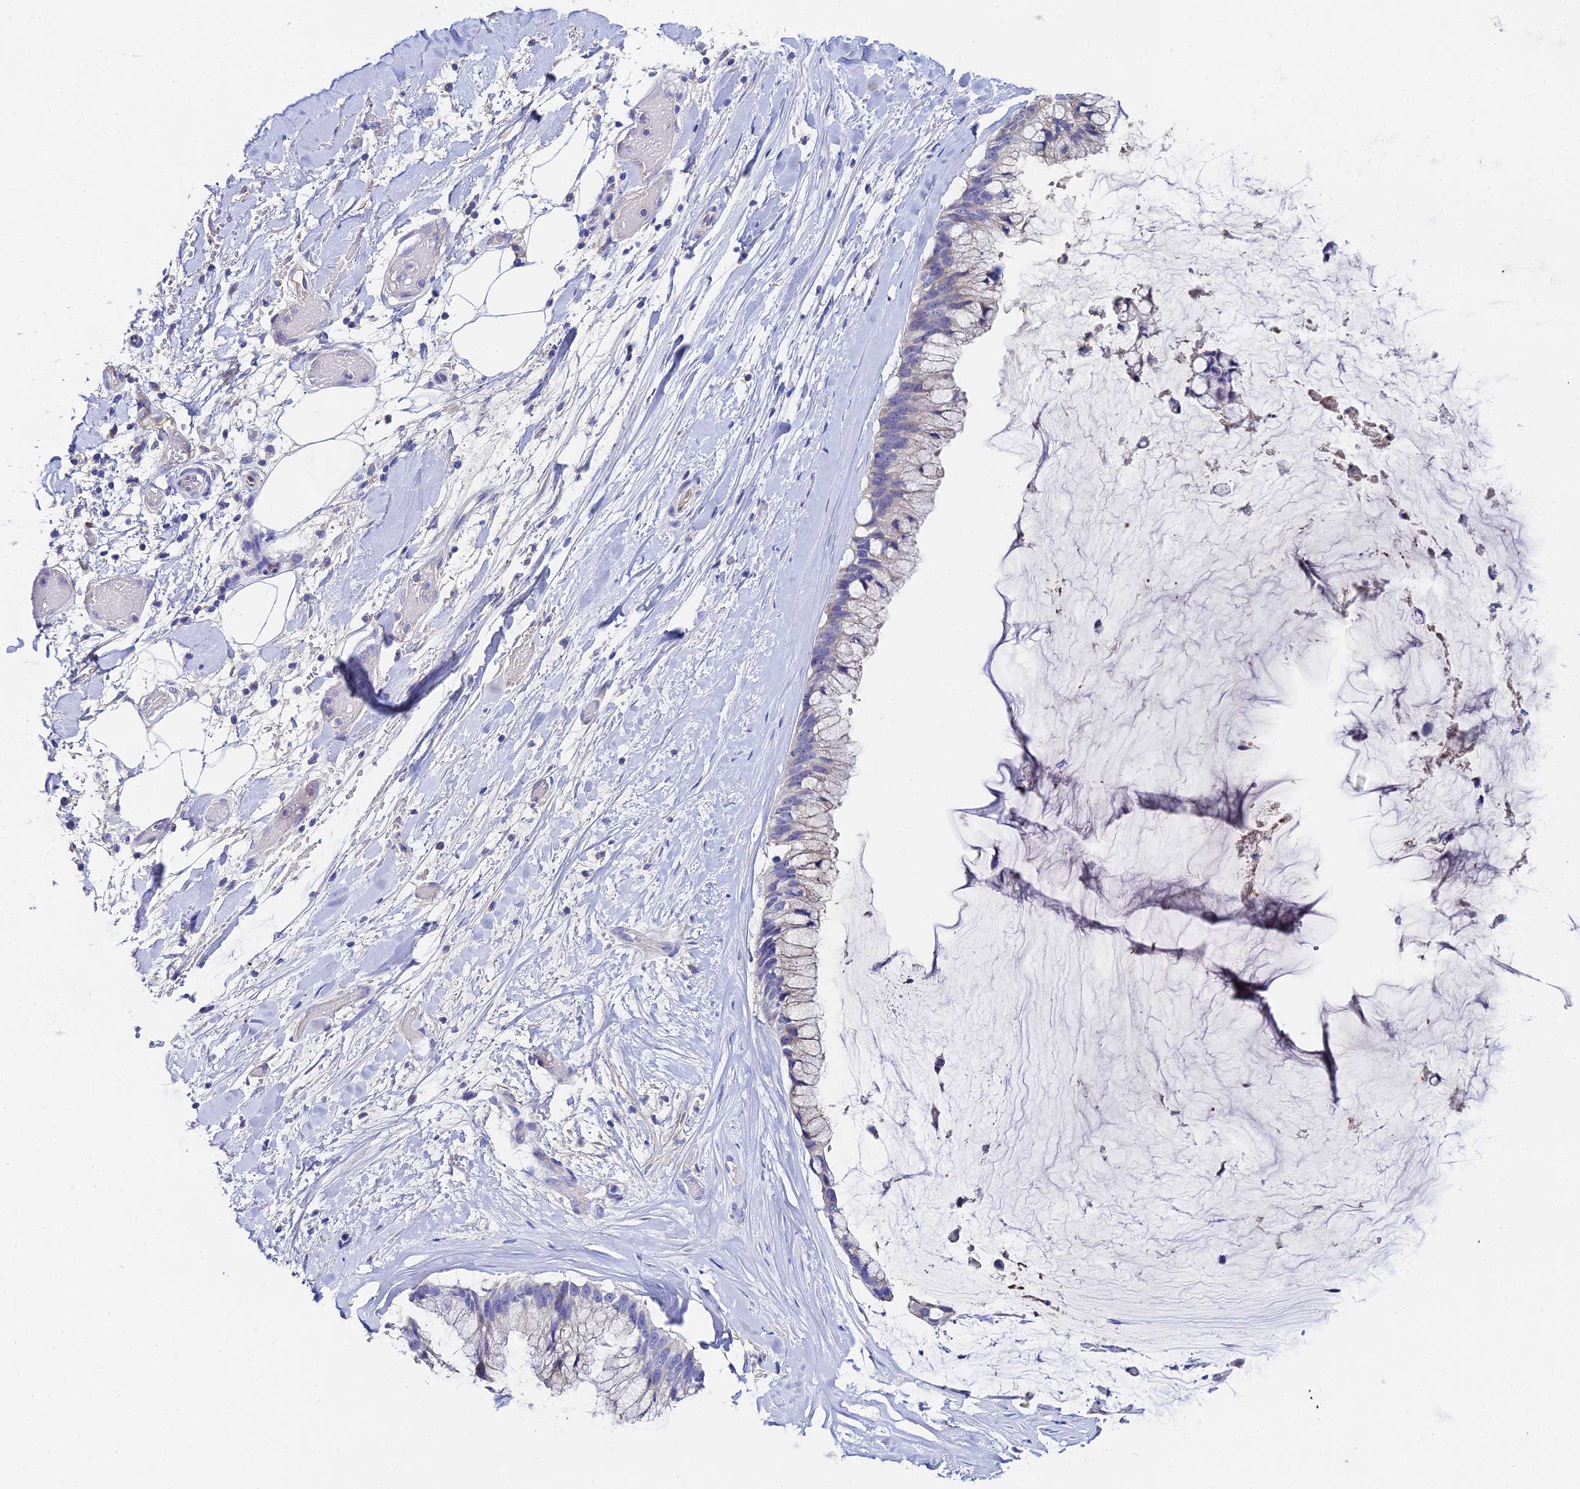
{"staining": {"intensity": "negative", "quantity": "none", "location": "none"}, "tissue": "ovarian cancer", "cell_type": "Tumor cells", "image_type": "cancer", "snomed": [{"axis": "morphology", "description": "Cystadenocarcinoma, mucinous, NOS"}, {"axis": "topography", "description": "Ovary"}], "caption": "DAB immunohistochemical staining of human ovarian mucinous cystadenocarcinoma demonstrates no significant positivity in tumor cells.", "gene": "UBE2L3", "patient": {"sex": "female", "age": 39}}